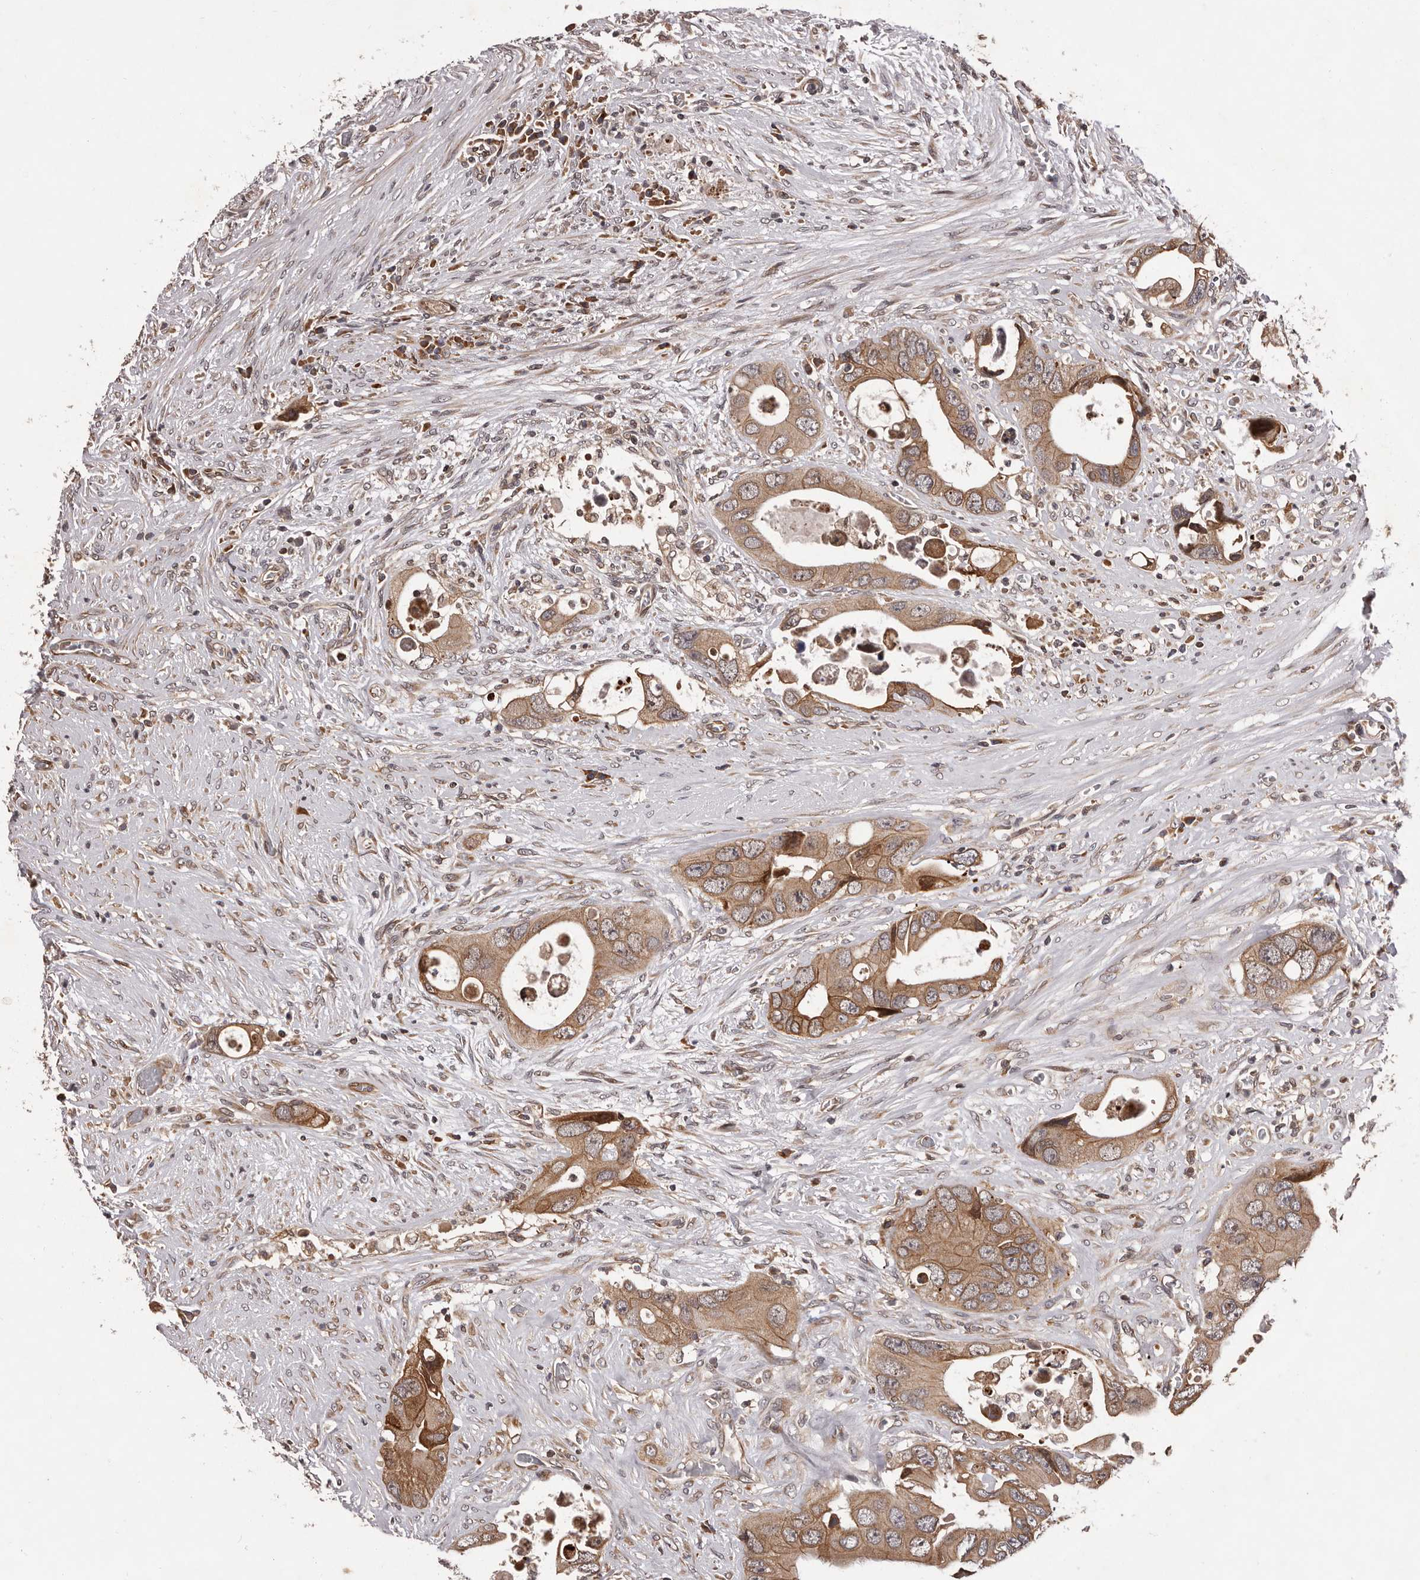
{"staining": {"intensity": "moderate", "quantity": ">75%", "location": "cytoplasmic/membranous"}, "tissue": "colorectal cancer", "cell_type": "Tumor cells", "image_type": "cancer", "snomed": [{"axis": "morphology", "description": "Adenocarcinoma, NOS"}, {"axis": "topography", "description": "Rectum"}], "caption": "Immunohistochemistry staining of colorectal cancer (adenocarcinoma), which displays medium levels of moderate cytoplasmic/membranous positivity in approximately >75% of tumor cells indicating moderate cytoplasmic/membranous protein positivity. The staining was performed using DAB (3,3'-diaminobenzidine) (brown) for protein detection and nuclei were counterstained in hematoxylin (blue).", "gene": "GADD45B", "patient": {"sex": "male", "age": 70}}